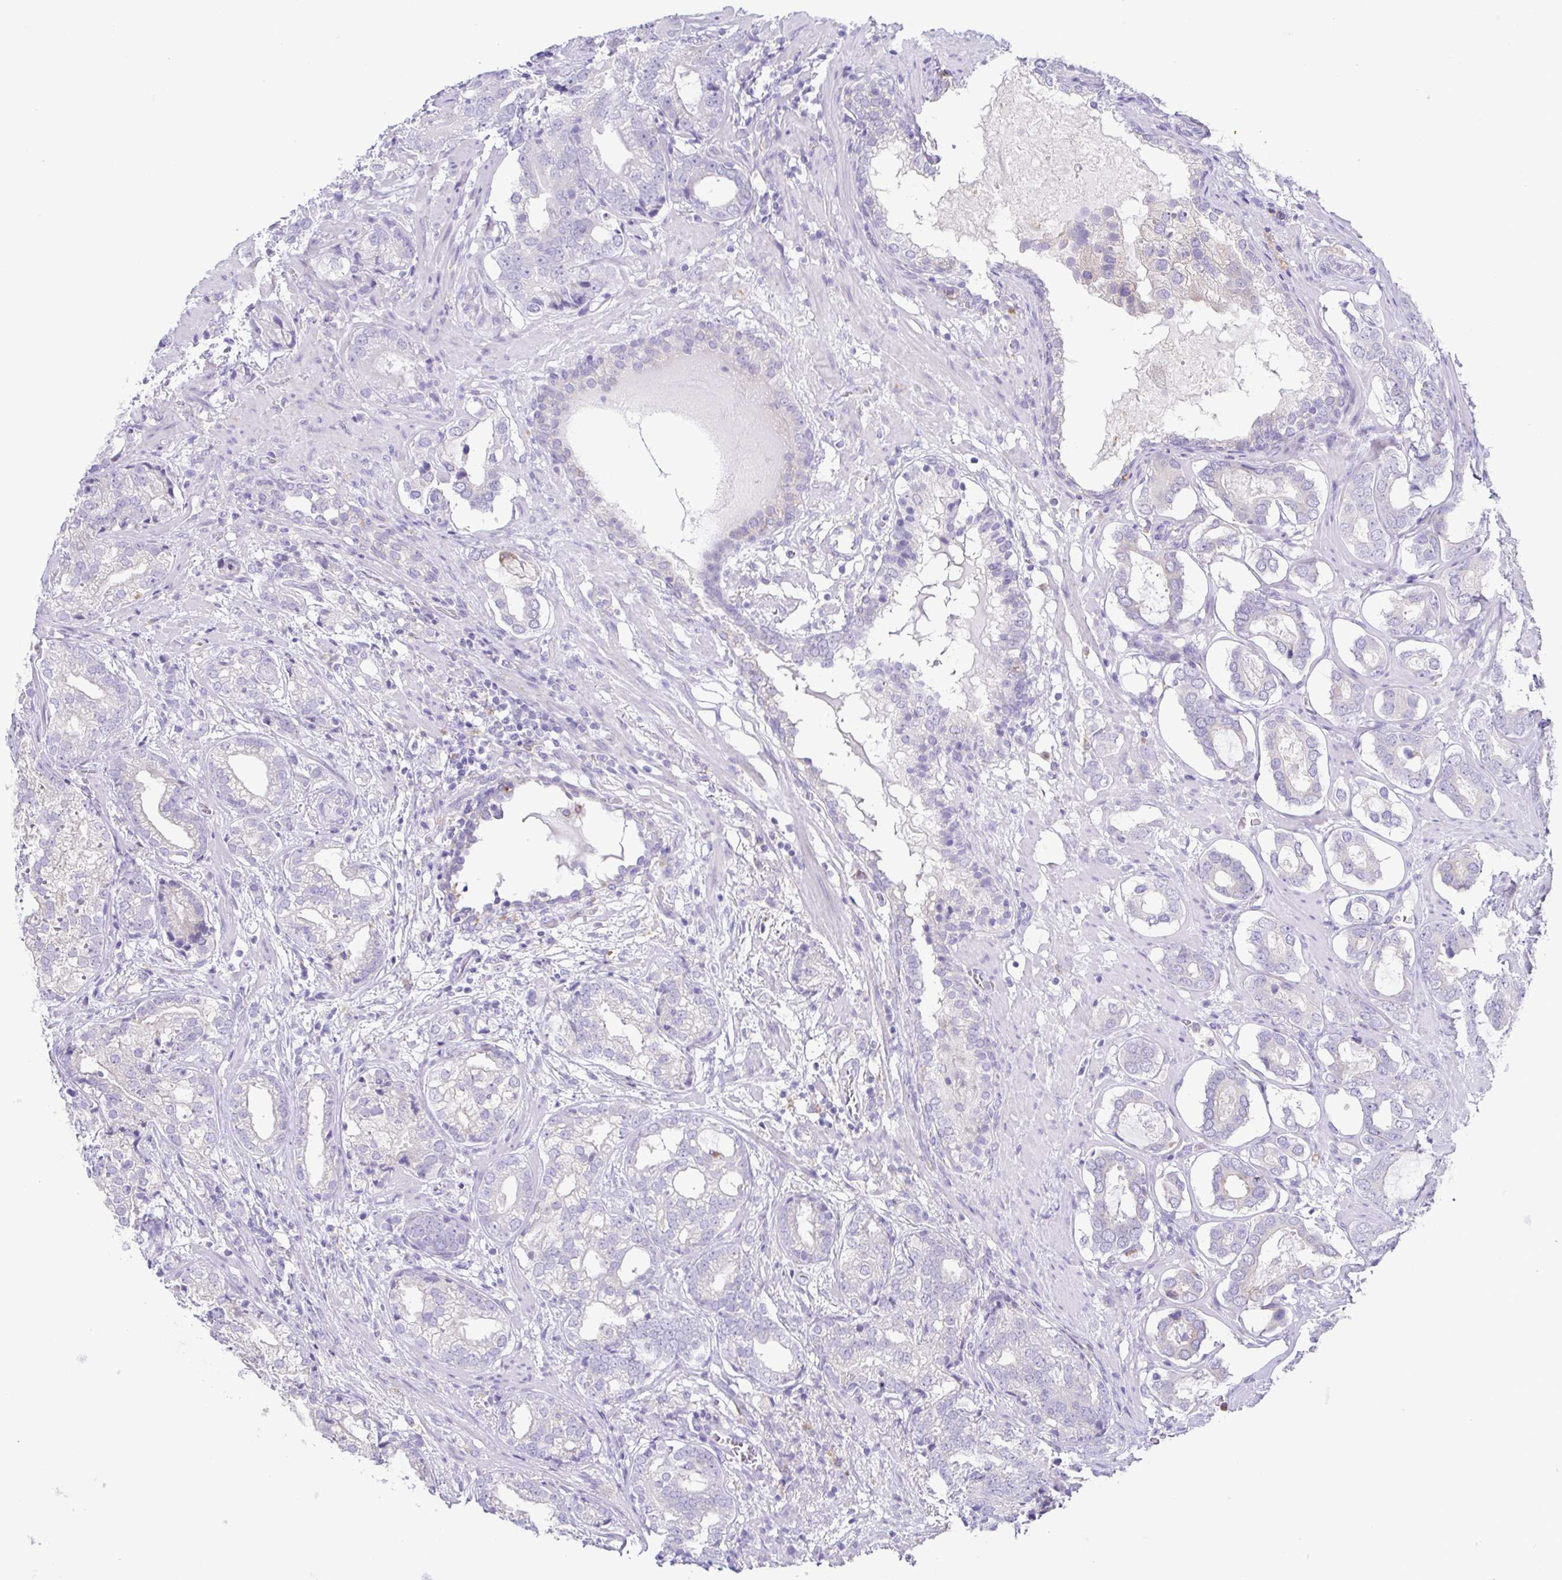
{"staining": {"intensity": "negative", "quantity": "none", "location": "none"}, "tissue": "prostate cancer", "cell_type": "Tumor cells", "image_type": "cancer", "snomed": [{"axis": "morphology", "description": "Adenocarcinoma, High grade"}, {"axis": "topography", "description": "Prostate"}], "caption": "The histopathology image exhibits no significant expression in tumor cells of prostate adenocarcinoma (high-grade). (DAB IHC, high magnification).", "gene": "ATP6V1G2", "patient": {"sex": "male", "age": 75}}